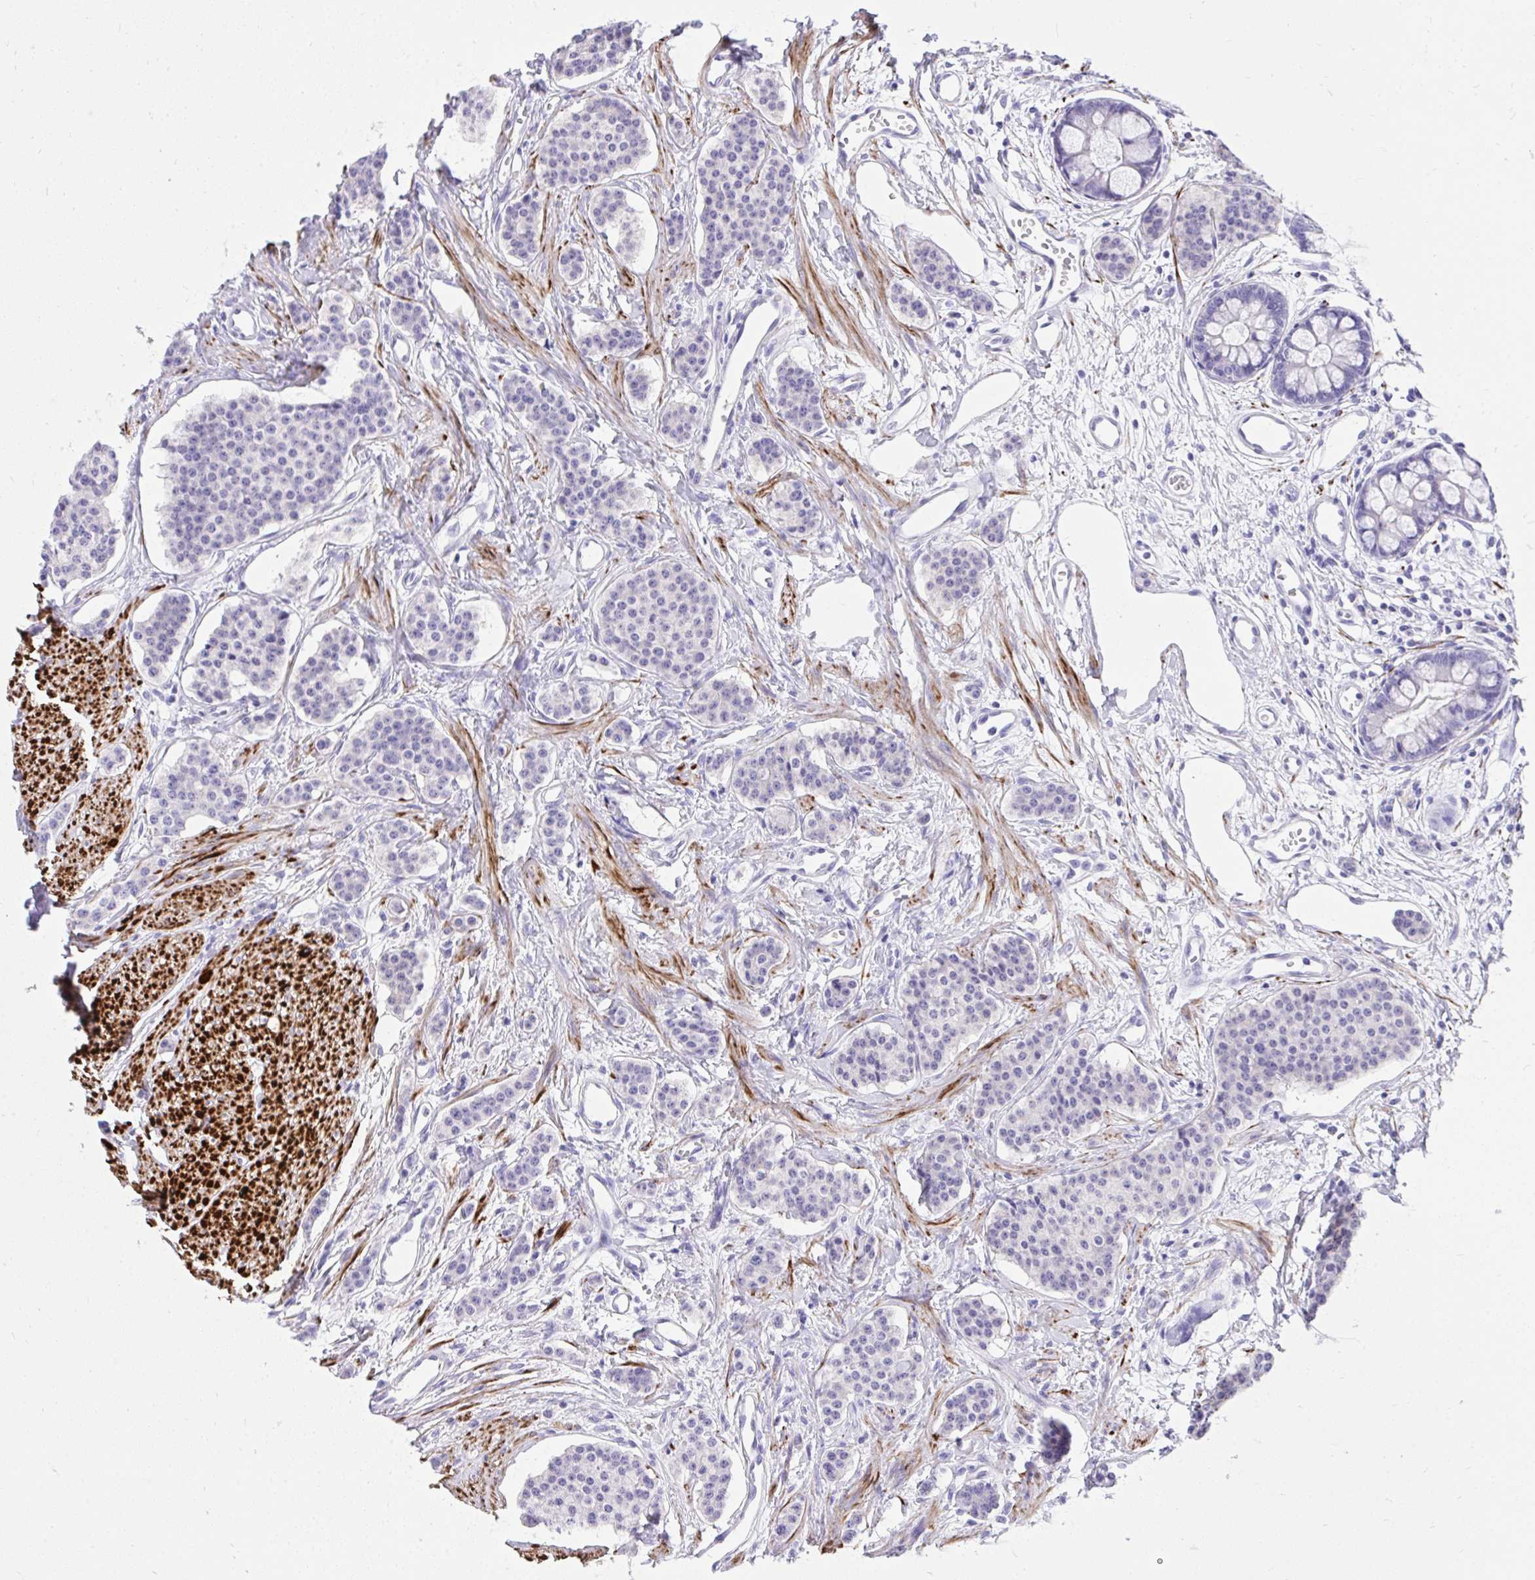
{"staining": {"intensity": "negative", "quantity": "none", "location": "none"}, "tissue": "carcinoid", "cell_type": "Tumor cells", "image_type": "cancer", "snomed": [{"axis": "morphology", "description": "Carcinoid, malignant, NOS"}, {"axis": "topography", "description": "Small intestine"}], "caption": "This is an immunohistochemistry image of human carcinoid. There is no positivity in tumor cells.", "gene": "KCNN4", "patient": {"sex": "female", "age": 64}}